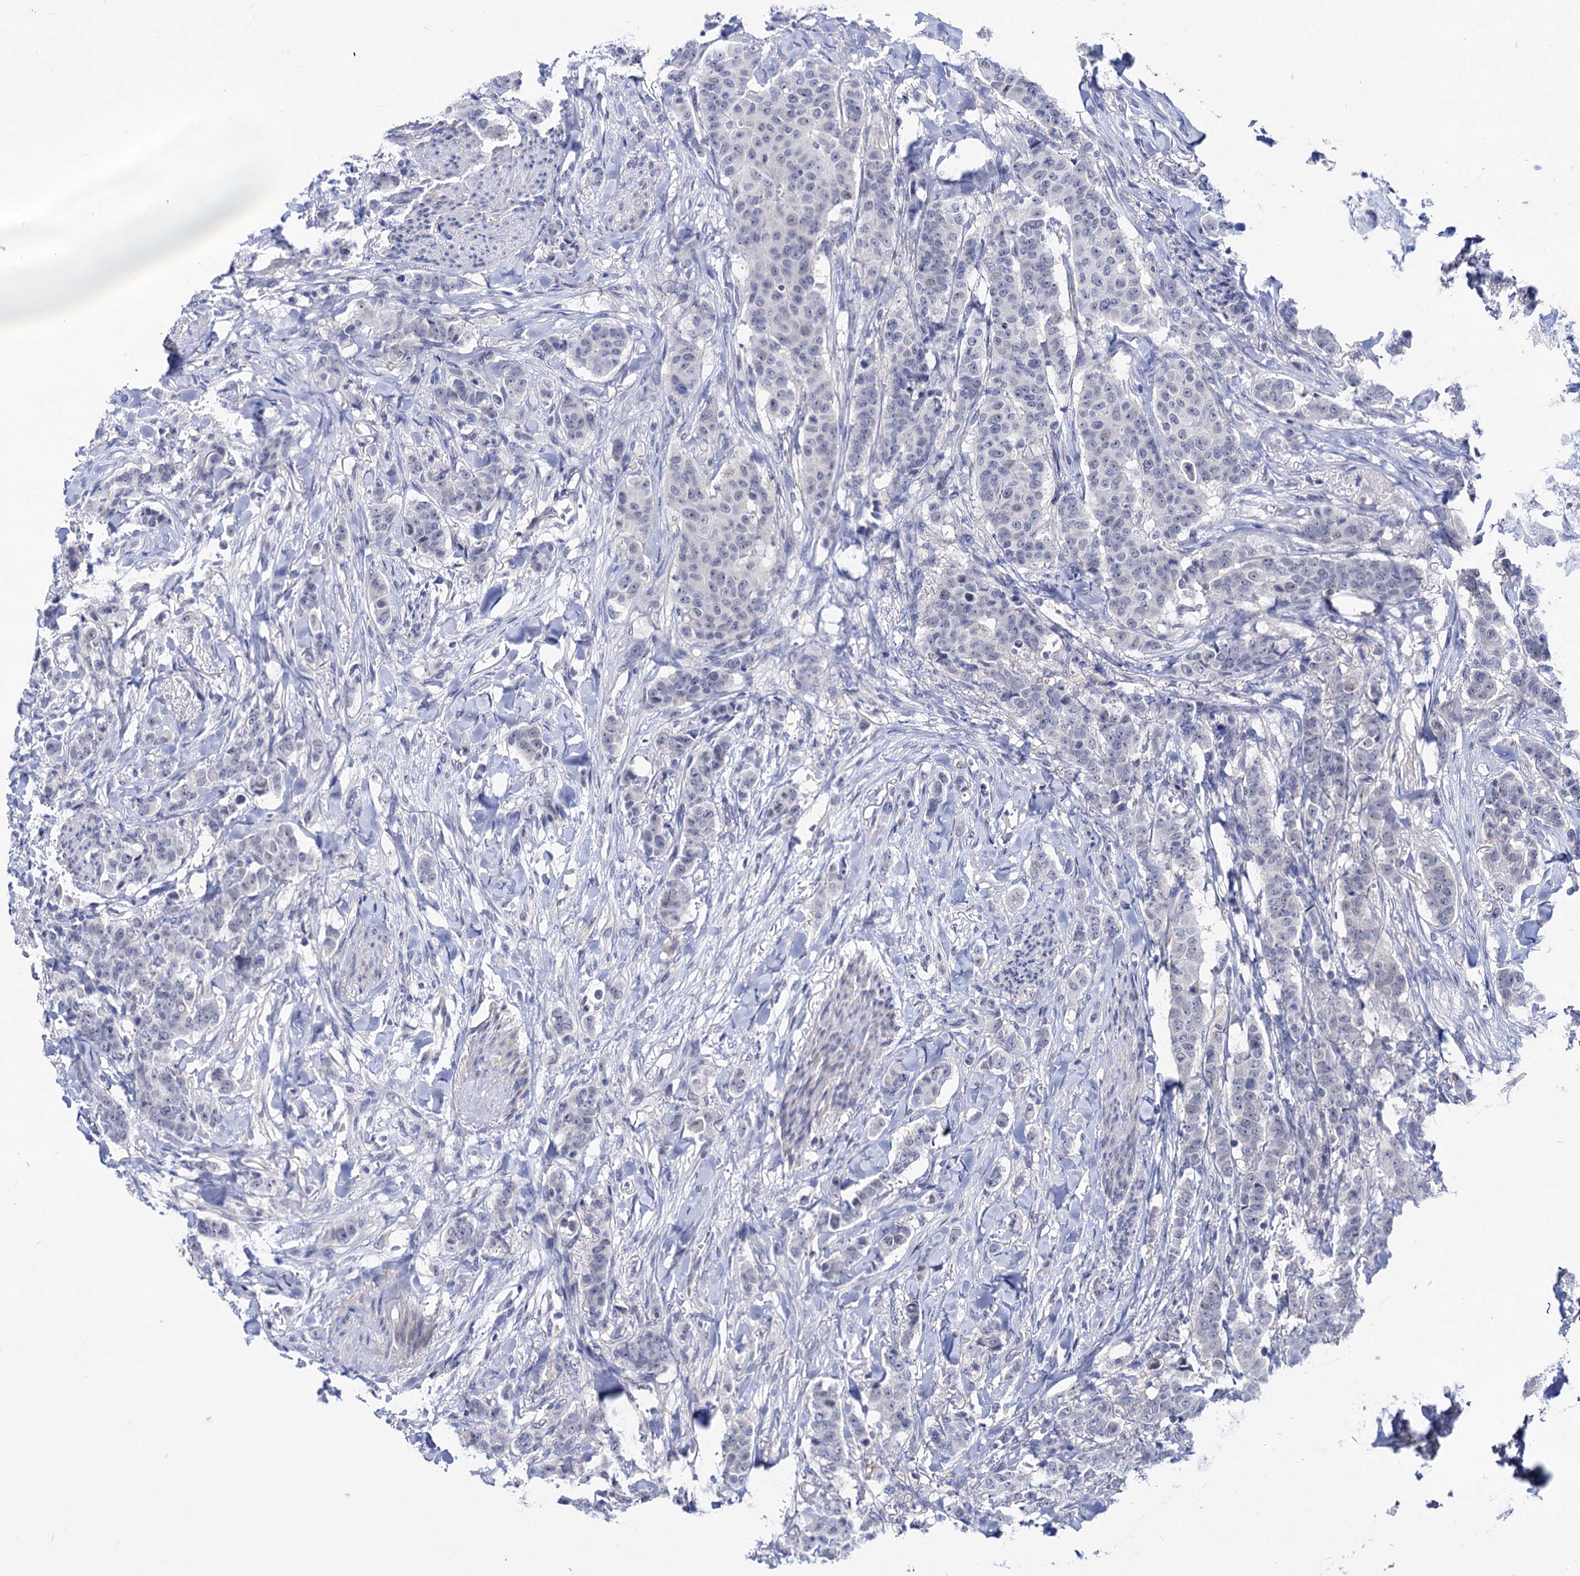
{"staining": {"intensity": "negative", "quantity": "none", "location": "none"}, "tissue": "breast cancer", "cell_type": "Tumor cells", "image_type": "cancer", "snomed": [{"axis": "morphology", "description": "Duct carcinoma"}, {"axis": "topography", "description": "Breast"}], "caption": "DAB immunohistochemical staining of human invasive ductal carcinoma (breast) demonstrates no significant staining in tumor cells.", "gene": "NEK10", "patient": {"sex": "female", "age": 40}}